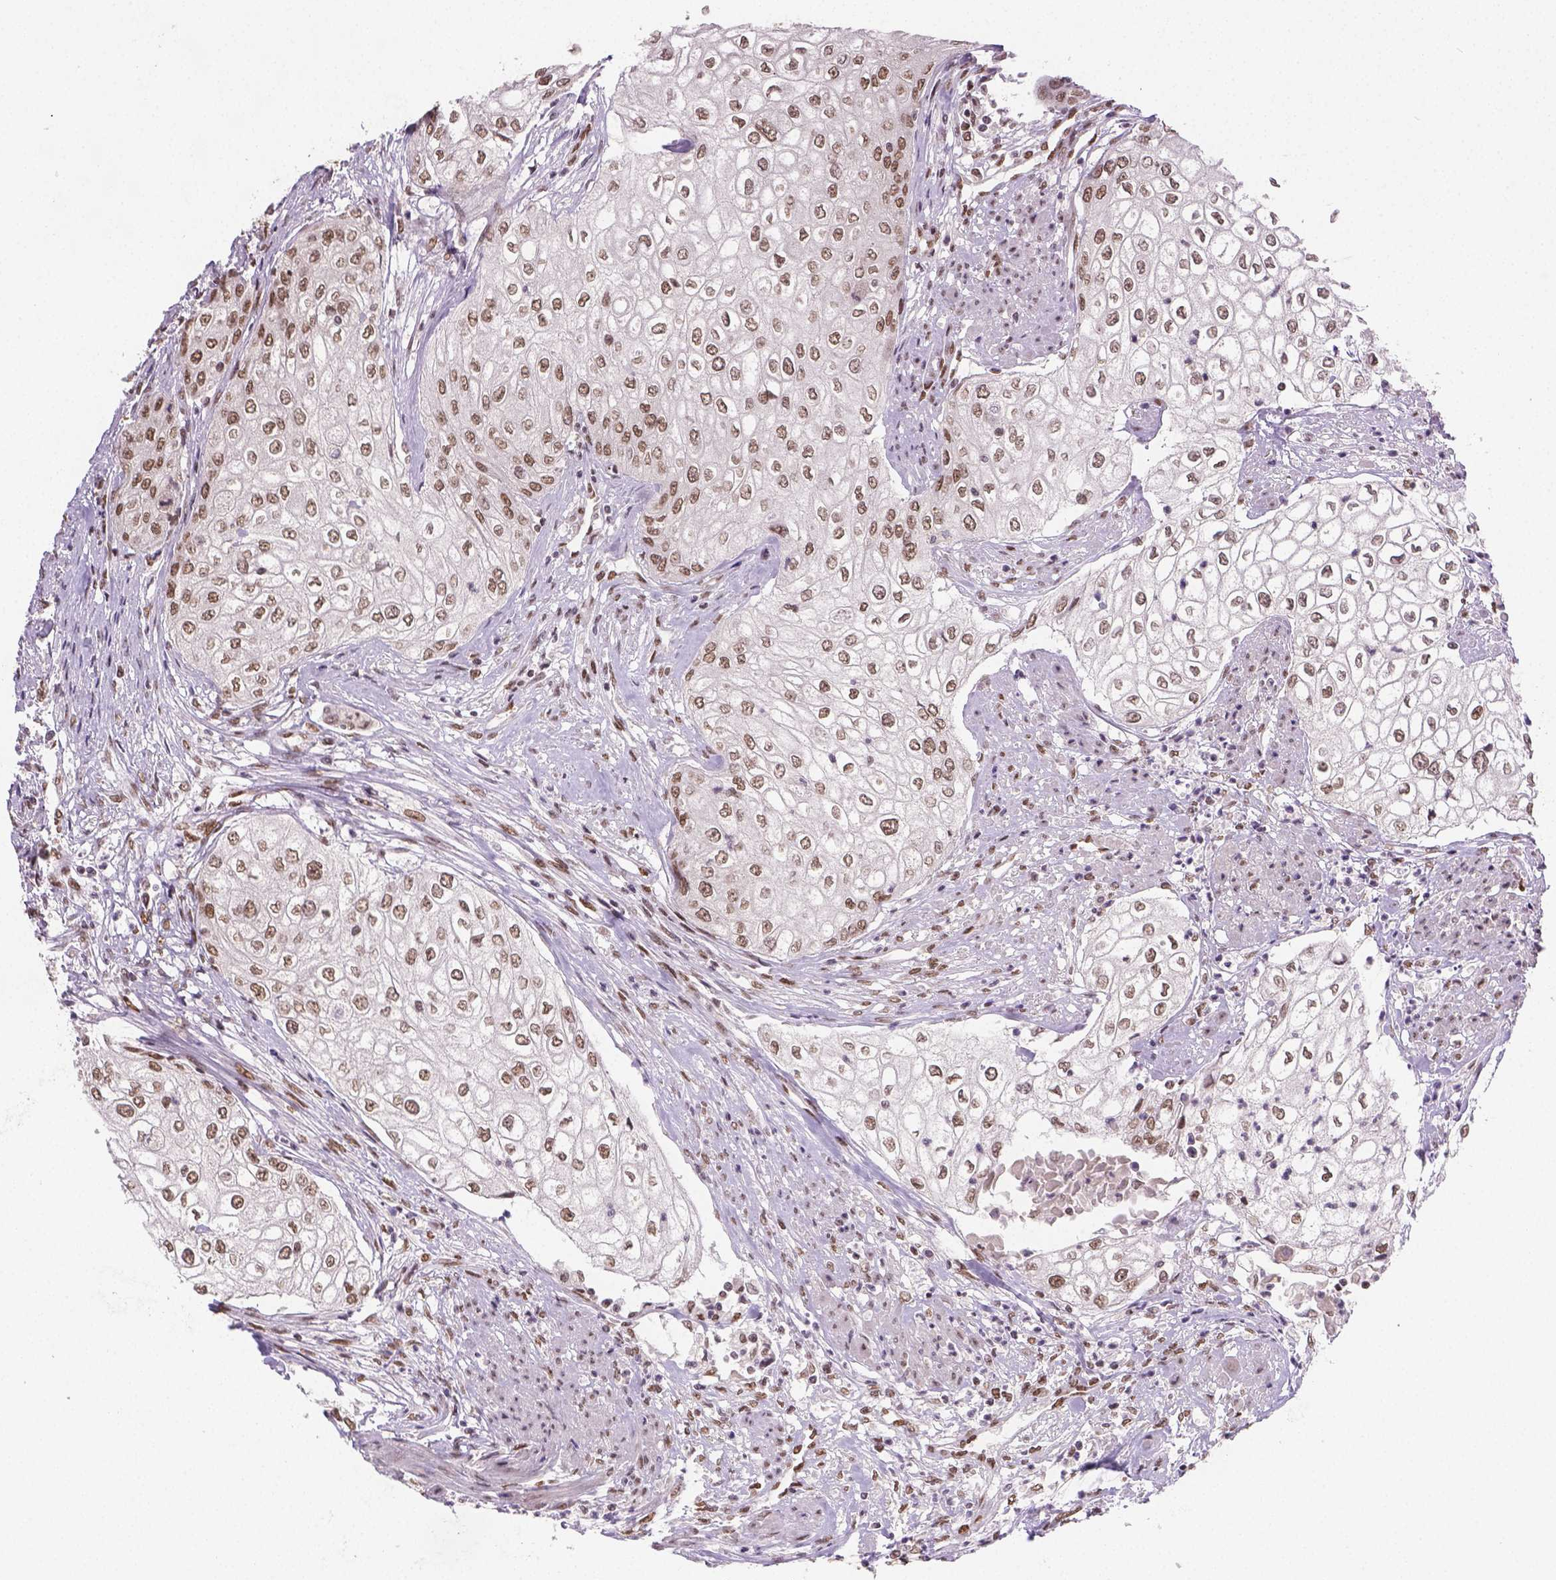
{"staining": {"intensity": "moderate", "quantity": ">75%", "location": "nuclear"}, "tissue": "urothelial cancer", "cell_type": "Tumor cells", "image_type": "cancer", "snomed": [{"axis": "morphology", "description": "Urothelial carcinoma, High grade"}, {"axis": "topography", "description": "Urinary bladder"}], "caption": "Moderate nuclear protein staining is appreciated in approximately >75% of tumor cells in urothelial carcinoma (high-grade). Using DAB (brown) and hematoxylin (blue) stains, captured at high magnification using brightfield microscopy.", "gene": "FANCE", "patient": {"sex": "male", "age": 62}}